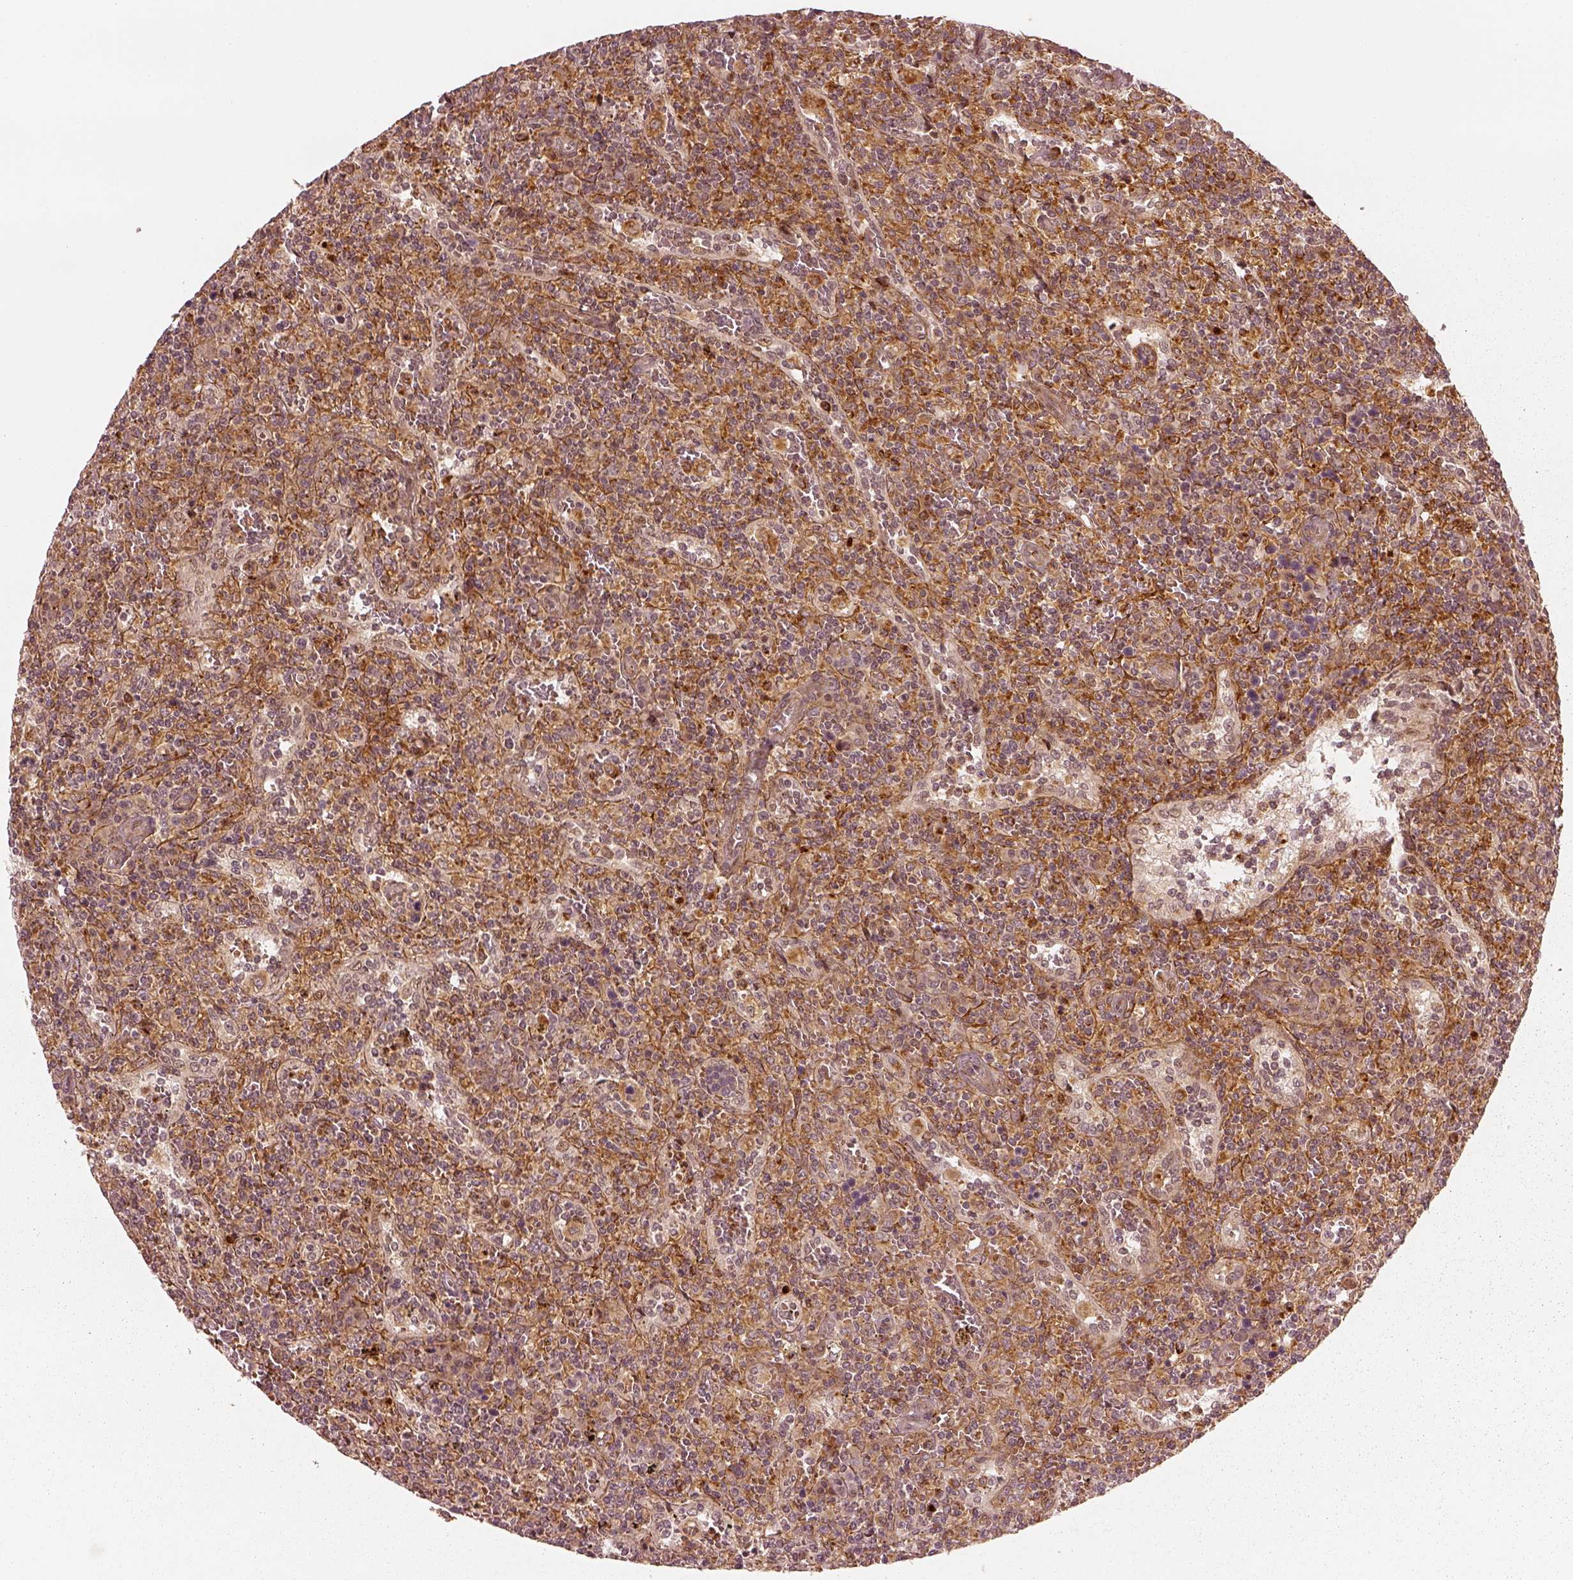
{"staining": {"intensity": "moderate", "quantity": "<25%", "location": "cytoplasmic/membranous"}, "tissue": "lymphoma", "cell_type": "Tumor cells", "image_type": "cancer", "snomed": [{"axis": "morphology", "description": "Malignant lymphoma, non-Hodgkin's type, Low grade"}, {"axis": "topography", "description": "Spleen"}], "caption": "Immunohistochemistry photomicrograph of lymphoma stained for a protein (brown), which demonstrates low levels of moderate cytoplasmic/membranous positivity in approximately <25% of tumor cells.", "gene": "SLC12A9", "patient": {"sex": "male", "age": 62}}